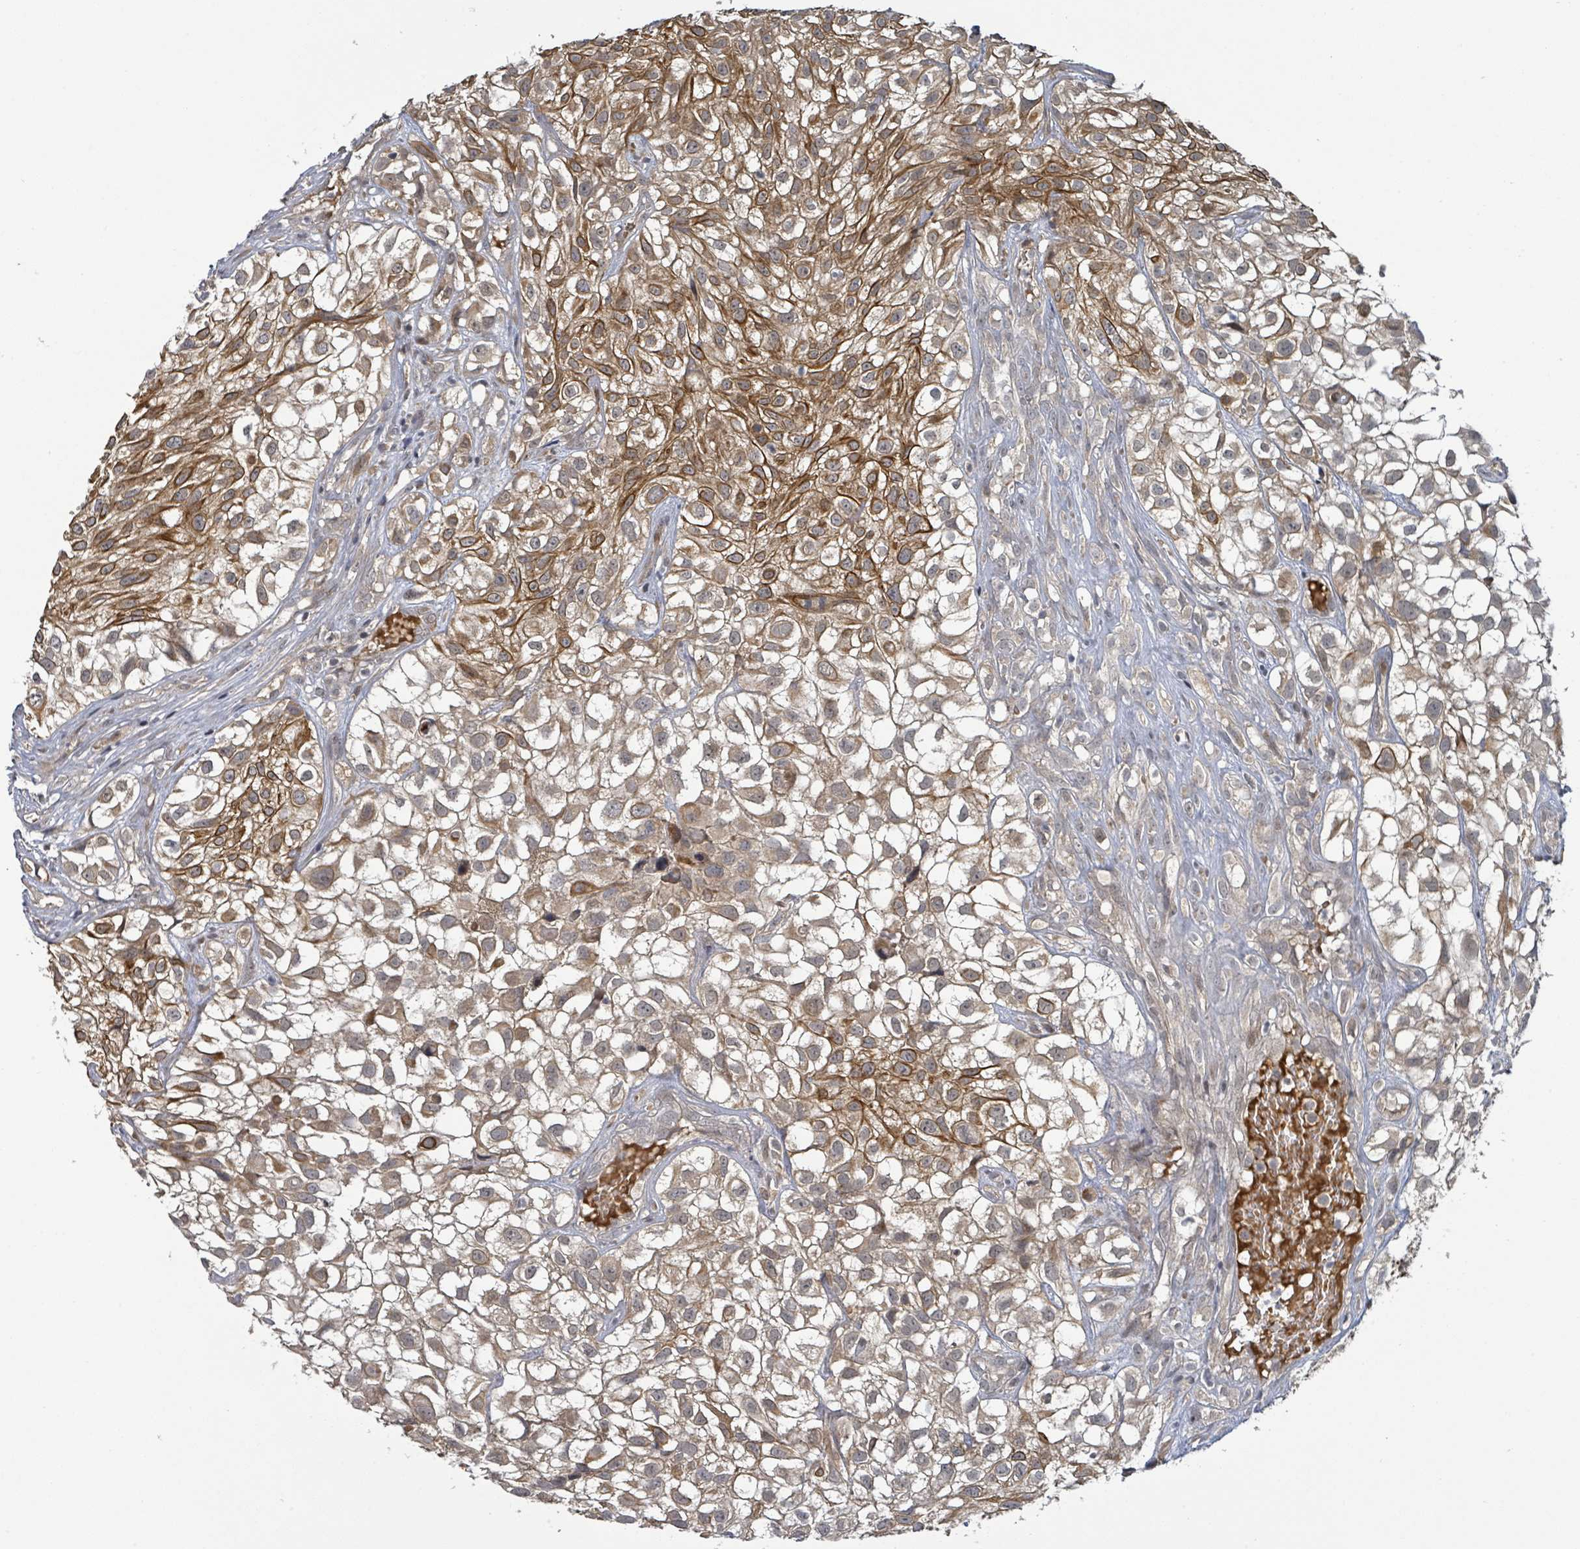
{"staining": {"intensity": "strong", "quantity": "25%-75%", "location": "cytoplasmic/membranous"}, "tissue": "urothelial cancer", "cell_type": "Tumor cells", "image_type": "cancer", "snomed": [{"axis": "morphology", "description": "Urothelial carcinoma, High grade"}, {"axis": "topography", "description": "Urinary bladder"}], "caption": "Strong cytoplasmic/membranous protein staining is appreciated in about 25%-75% of tumor cells in urothelial cancer.", "gene": "ITGA11", "patient": {"sex": "male", "age": 56}}